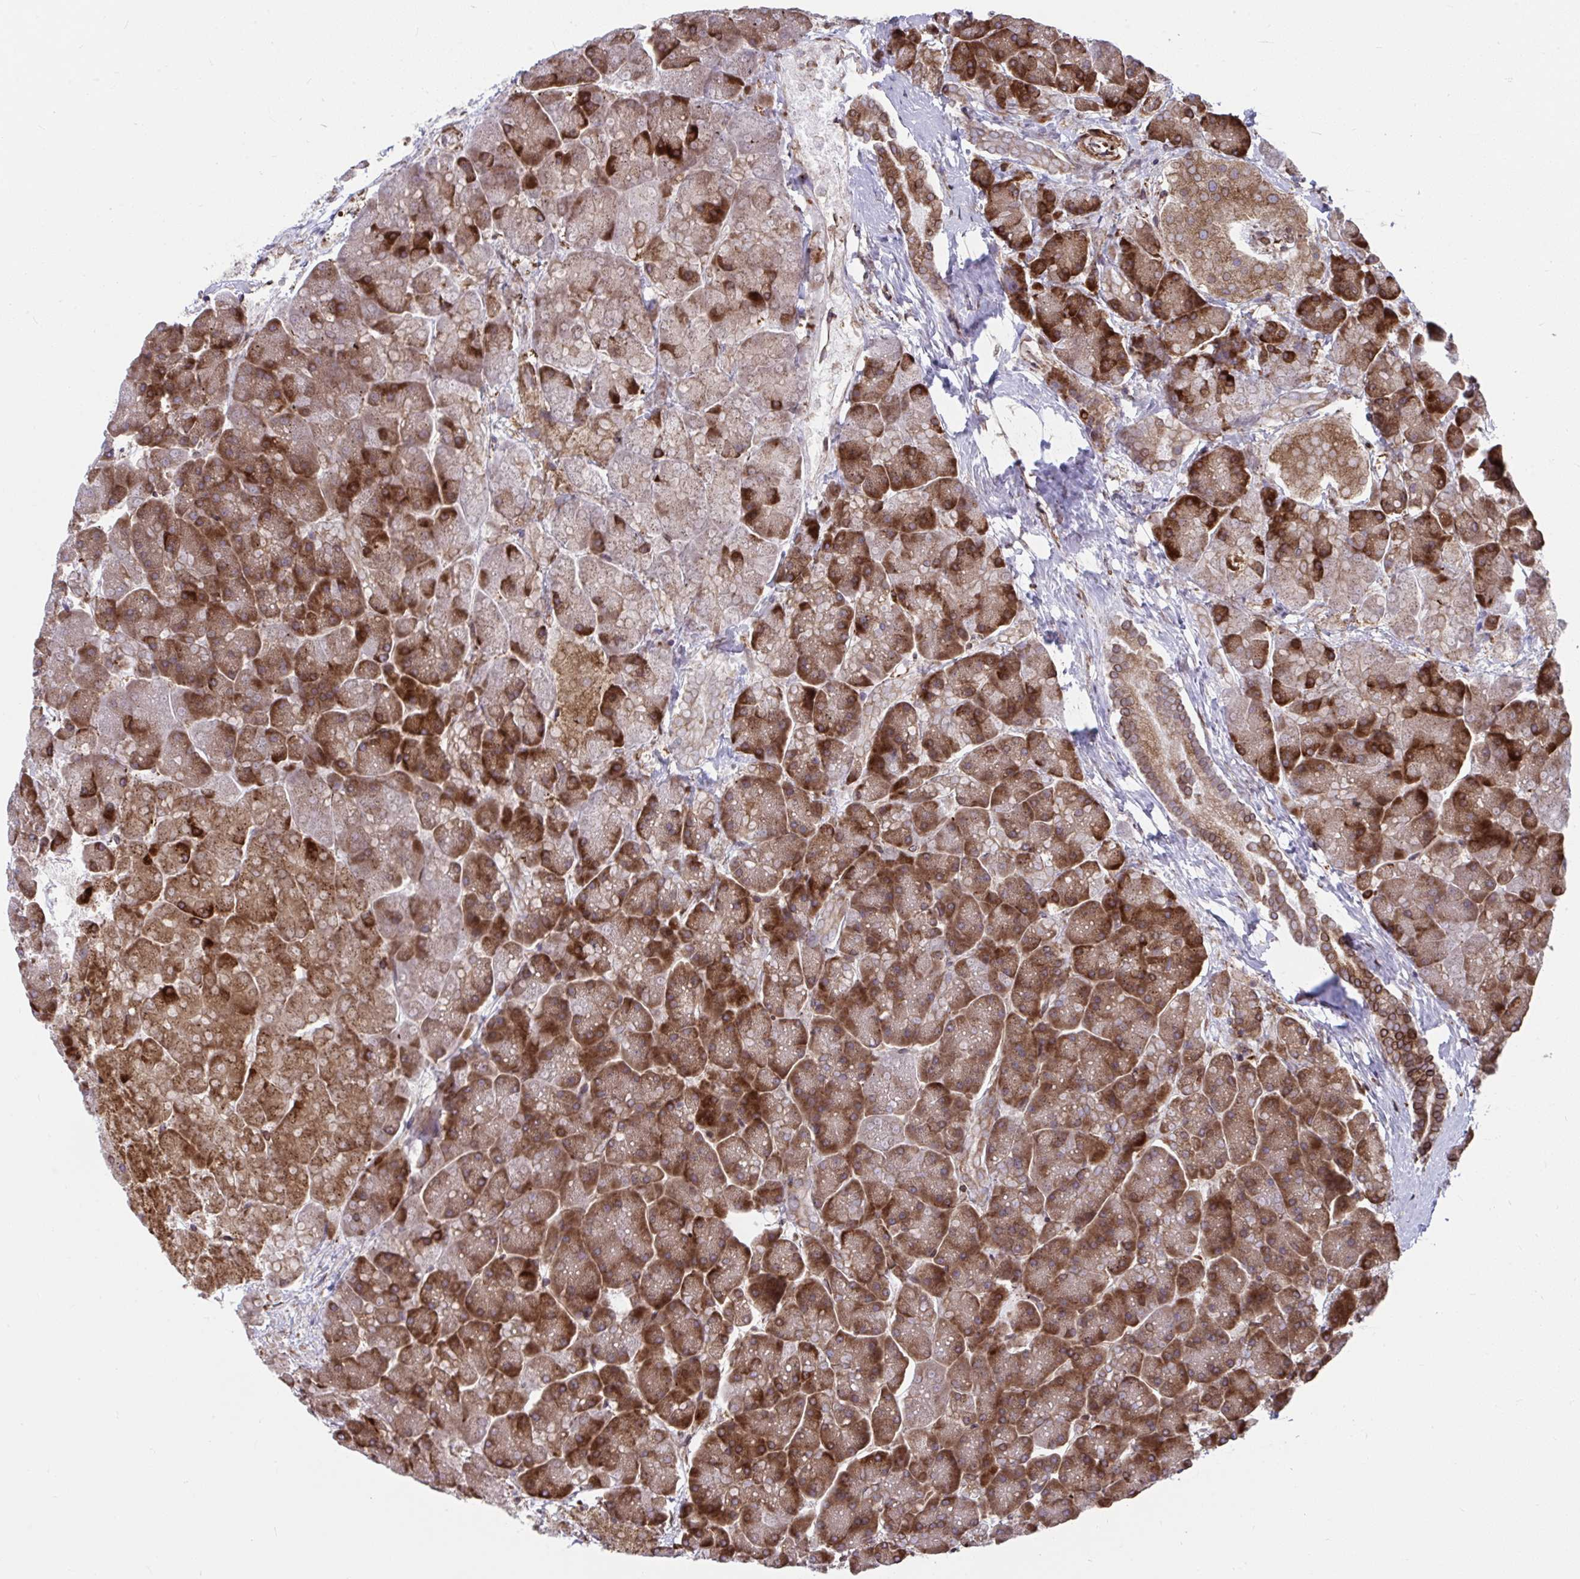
{"staining": {"intensity": "strong", "quantity": ">75%", "location": "cytoplasmic/membranous"}, "tissue": "pancreas", "cell_type": "Exocrine glandular cells", "image_type": "normal", "snomed": [{"axis": "morphology", "description": "Normal tissue, NOS"}, {"axis": "topography", "description": "Pancreas"}, {"axis": "topography", "description": "Peripheral nerve tissue"}], "caption": "A high amount of strong cytoplasmic/membranous positivity is identified in about >75% of exocrine glandular cells in unremarkable pancreas.", "gene": "STIM2", "patient": {"sex": "male", "age": 54}}